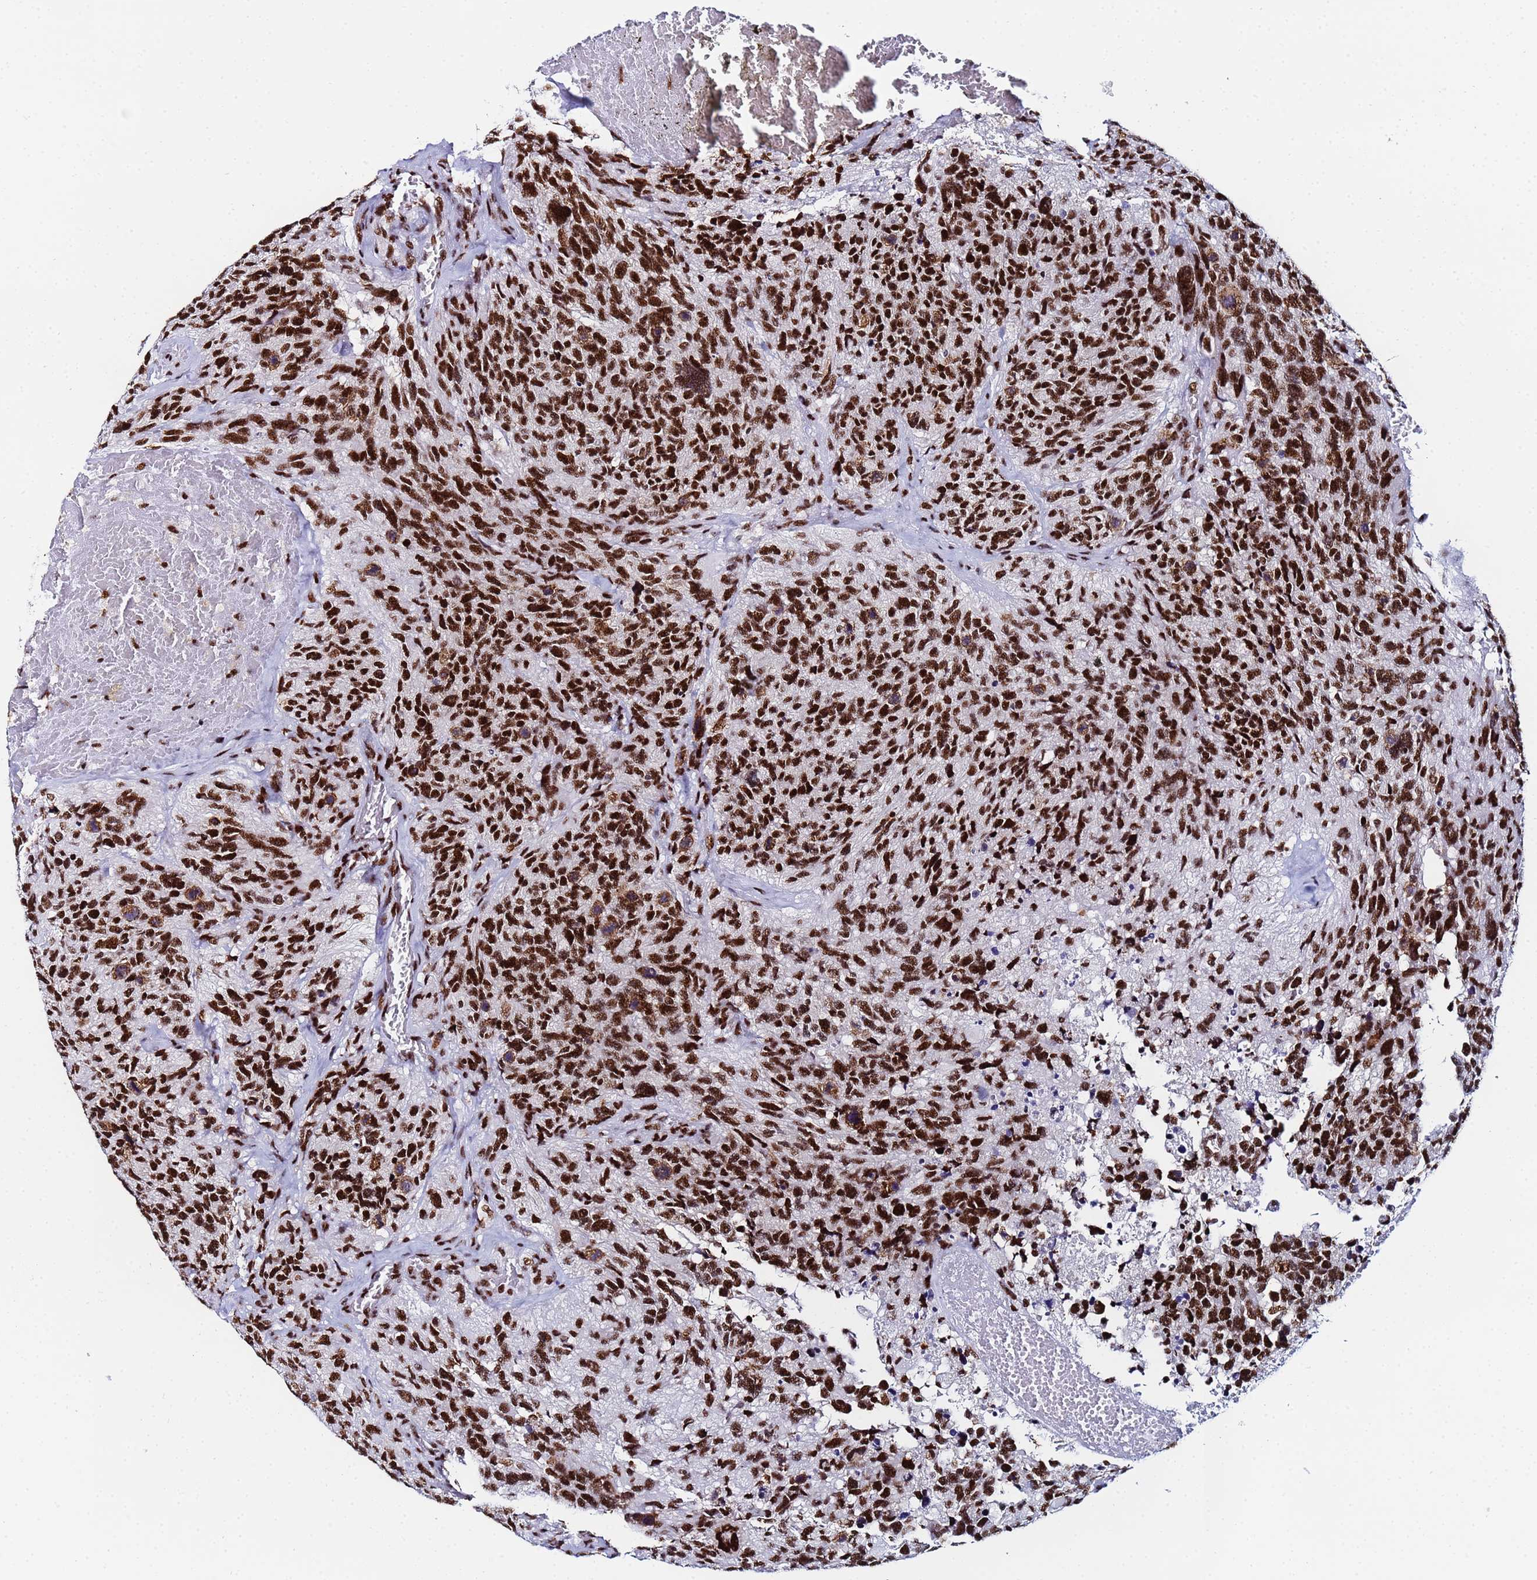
{"staining": {"intensity": "strong", "quantity": ">75%", "location": "nuclear"}, "tissue": "glioma", "cell_type": "Tumor cells", "image_type": "cancer", "snomed": [{"axis": "morphology", "description": "Glioma, malignant, High grade"}, {"axis": "topography", "description": "Brain"}], "caption": "Malignant high-grade glioma stained for a protein (brown) shows strong nuclear positive expression in approximately >75% of tumor cells.", "gene": "SNRPA1", "patient": {"sex": "male", "age": 69}}